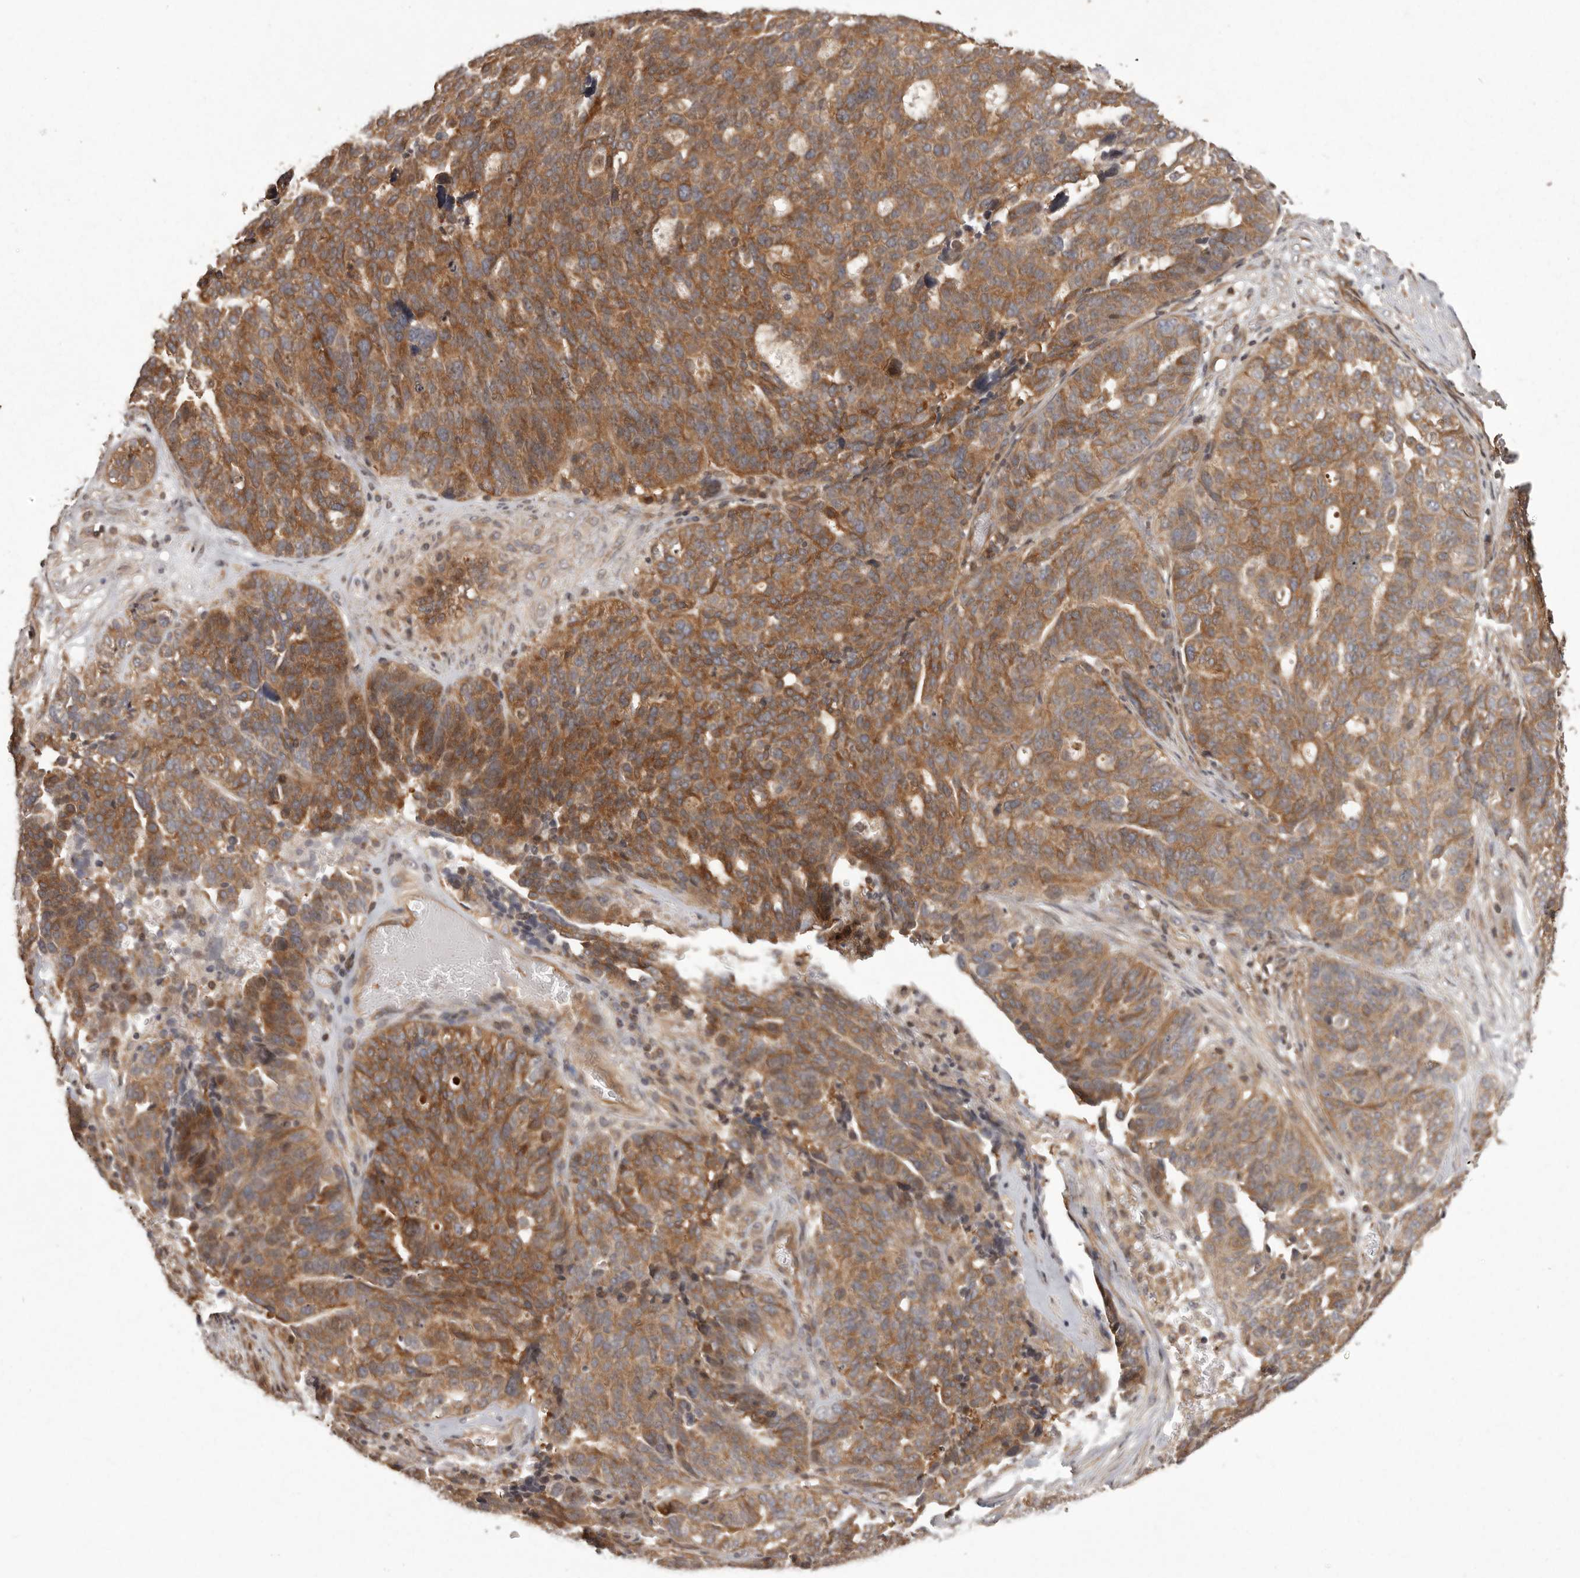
{"staining": {"intensity": "moderate", "quantity": ">75%", "location": "cytoplasmic/membranous"}, "tissue": "ovarian cancer", "cell_type": "Tumor cells", "image_type": "cancer", "snomed": [{"axis": "morphology", "description": "Cystadenocarcinoma, serous, NOS"}, {"axis": "topography", "description": "Ovary"}], "caption": "IHC micrograph of human ovarian cancer stained for a protein (brown), which displays medium levels of moderate cytoplasmic/membranous expression in approximately >75% of tumor cells.", "gene": "NFKBIA", "patient": {"sex": "female", "age": 59}}